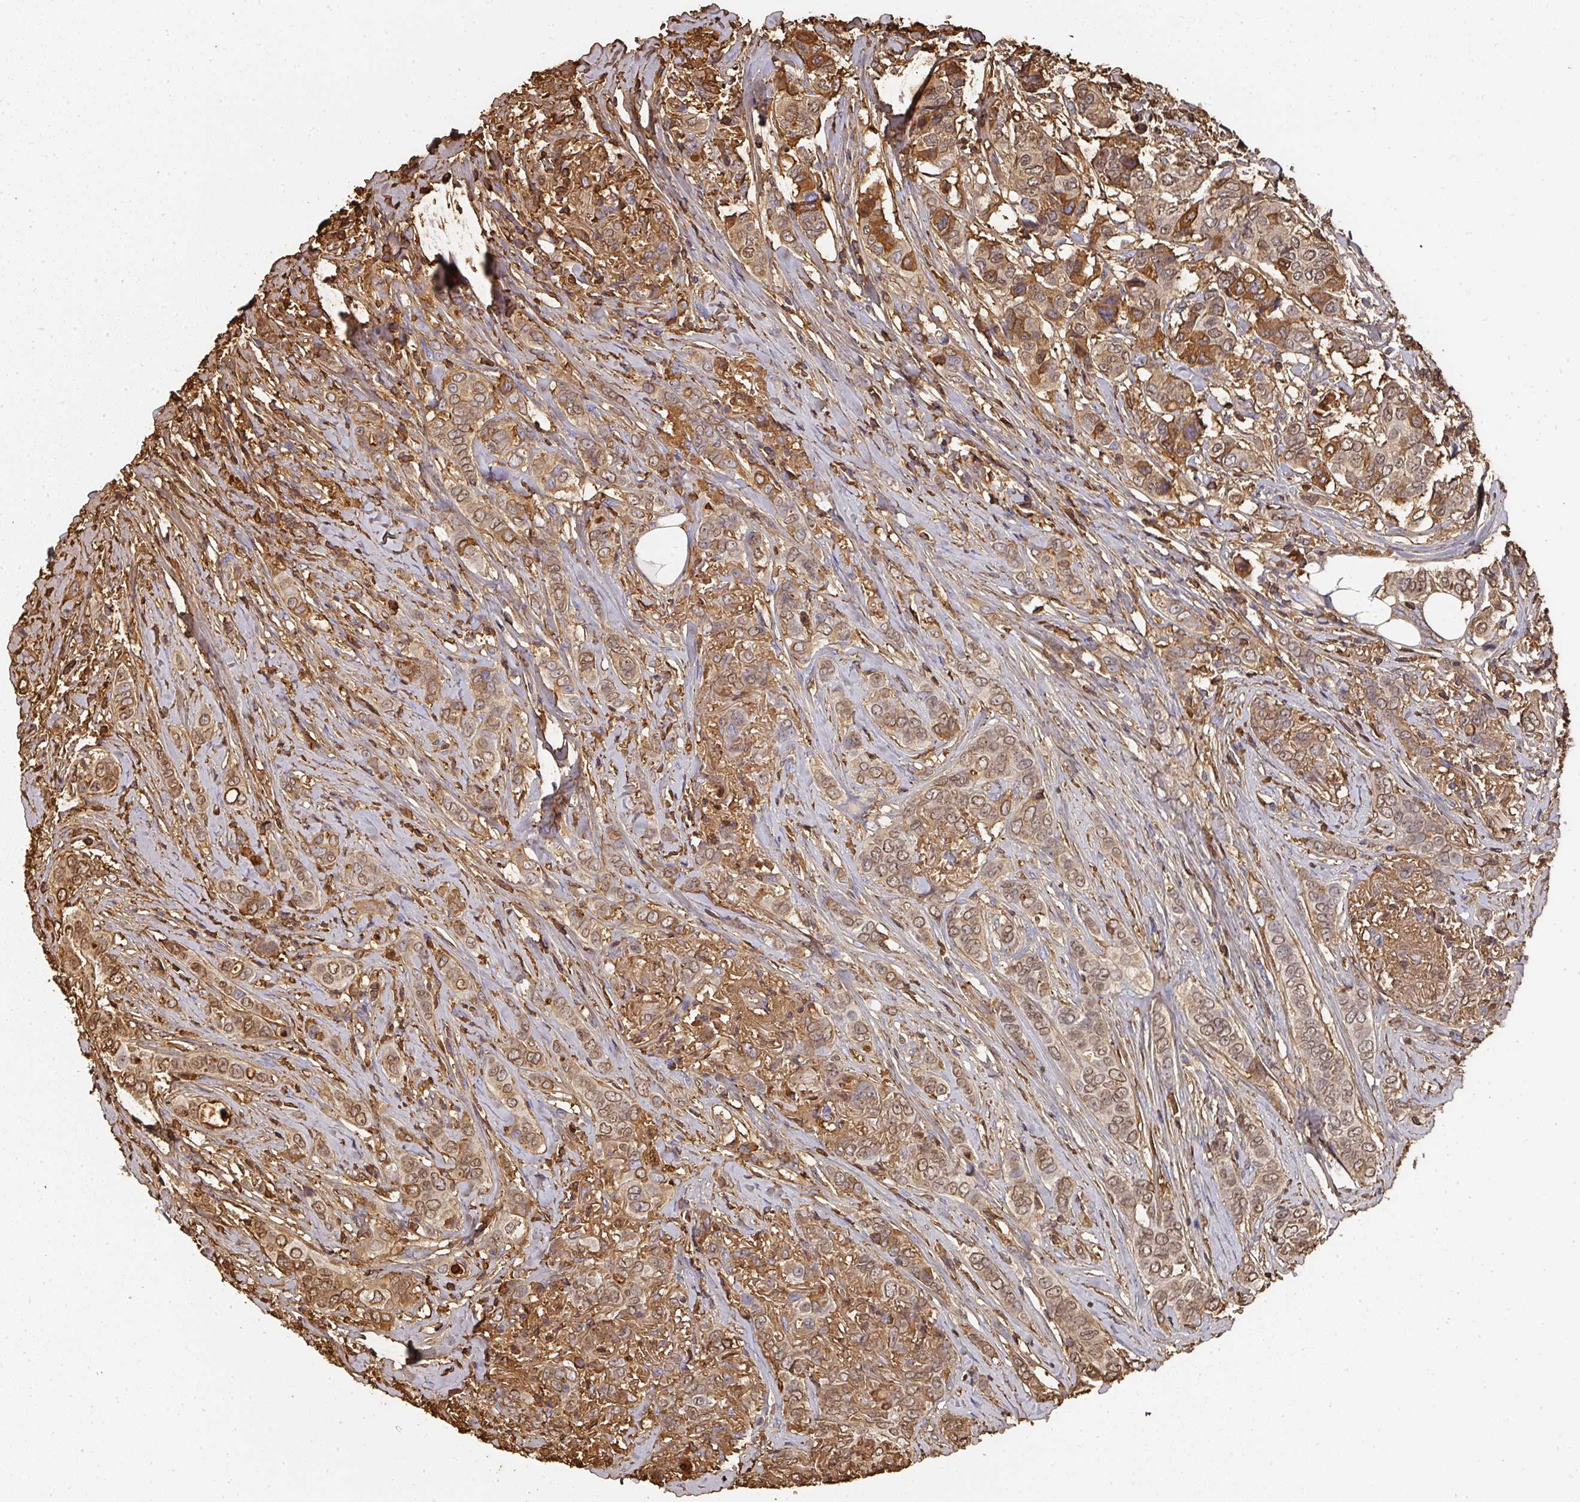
{"staining": {"intensity": "moderate", "quantity": ">75%", "location": "cytoplasmic/membranous,nuclear"}, "tissue": "breast cancer", "cell_type": "Tumor cells", "image_type": "cancer", "snomed": [{"axis": "morphology", "description": "Lobular carcinoma"}, {"axis": "topography", "description": "Breast"}], "caption": "An image showing moderate cytoplasmic/membranous and nuclear expression in about >75% of tumor cells in lobular carcinoma (breast), as visualized by brown immunohistochemical staining.", "gene": "ALB", "patient": {"sex": "female", "age": 51}}